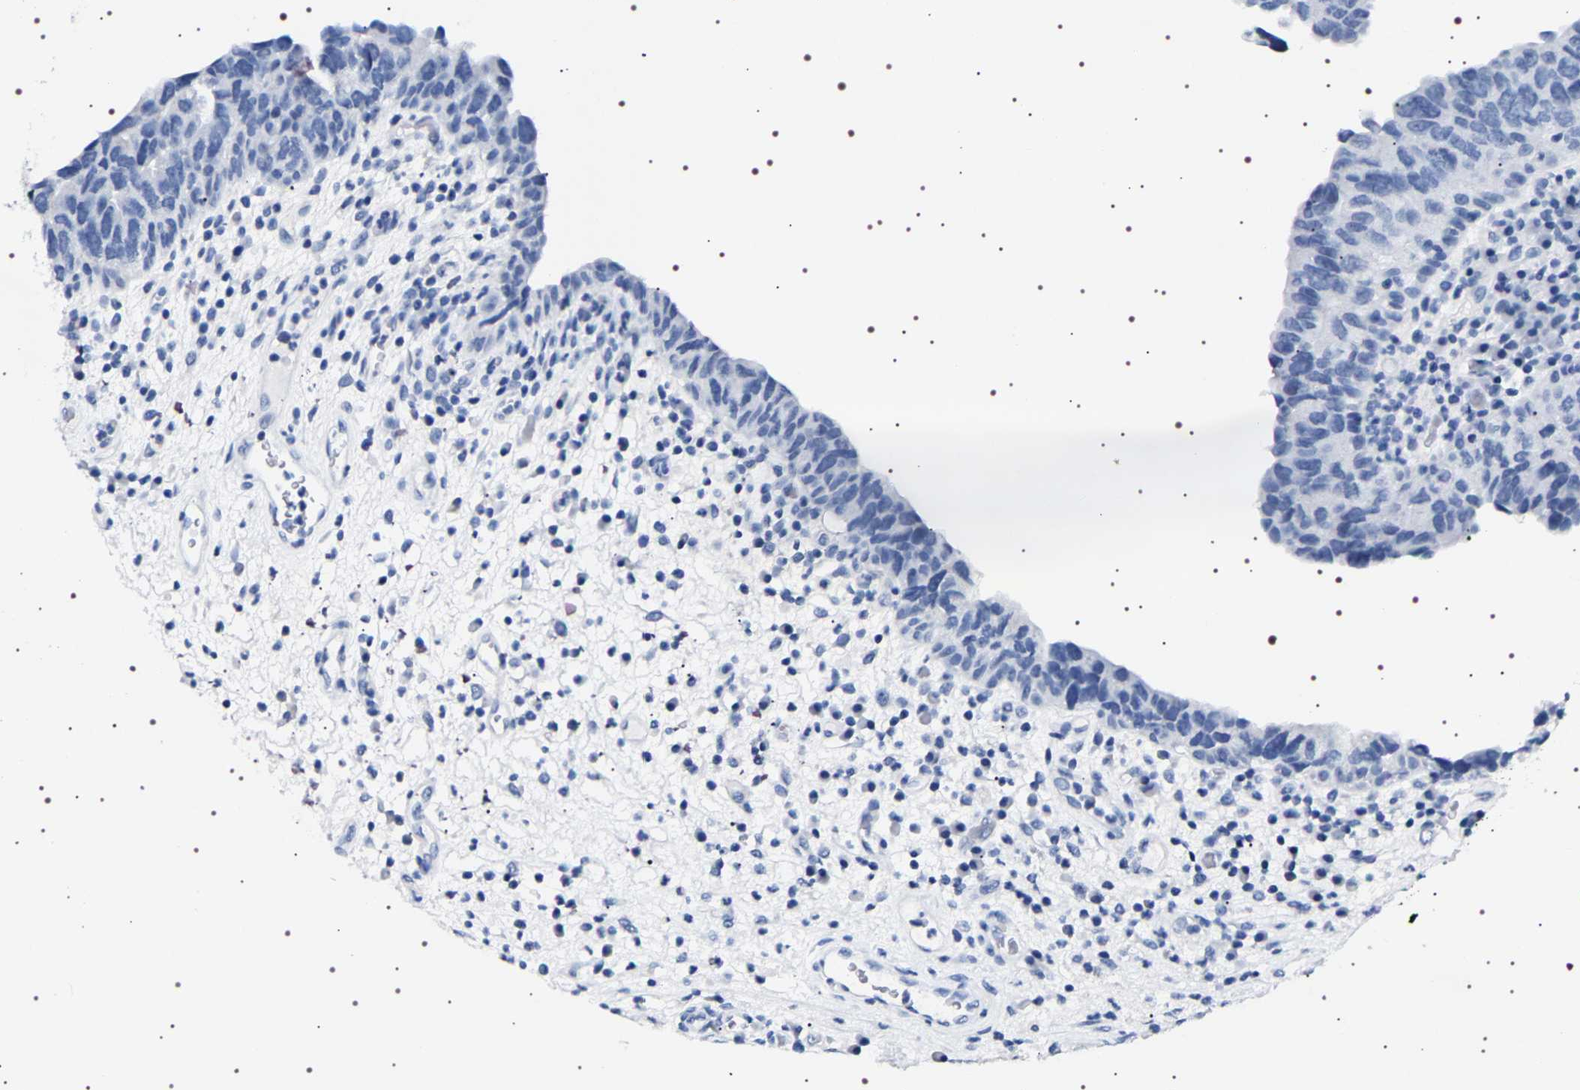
{"staining": {"intensity": "negative", "quantity": "none", "location": "none"}, "tissue": "urothelial cancer", "cell_type": "Tumor cells", "image_type": "cancer", "snomed": [{"axis": "morphology", "description": "Urothelial carcinoma, High grade"}, {"axis": "topography", "description": "Urinary bladder"}], "caption": "This is an immunohistochemistry (IHC) photomicrograph of human high-grade urothelial carcinoma. There is no positivity in tumor cells.", "gene": "UBQLN3", "patient": {"sex": "female", "age": 82}}